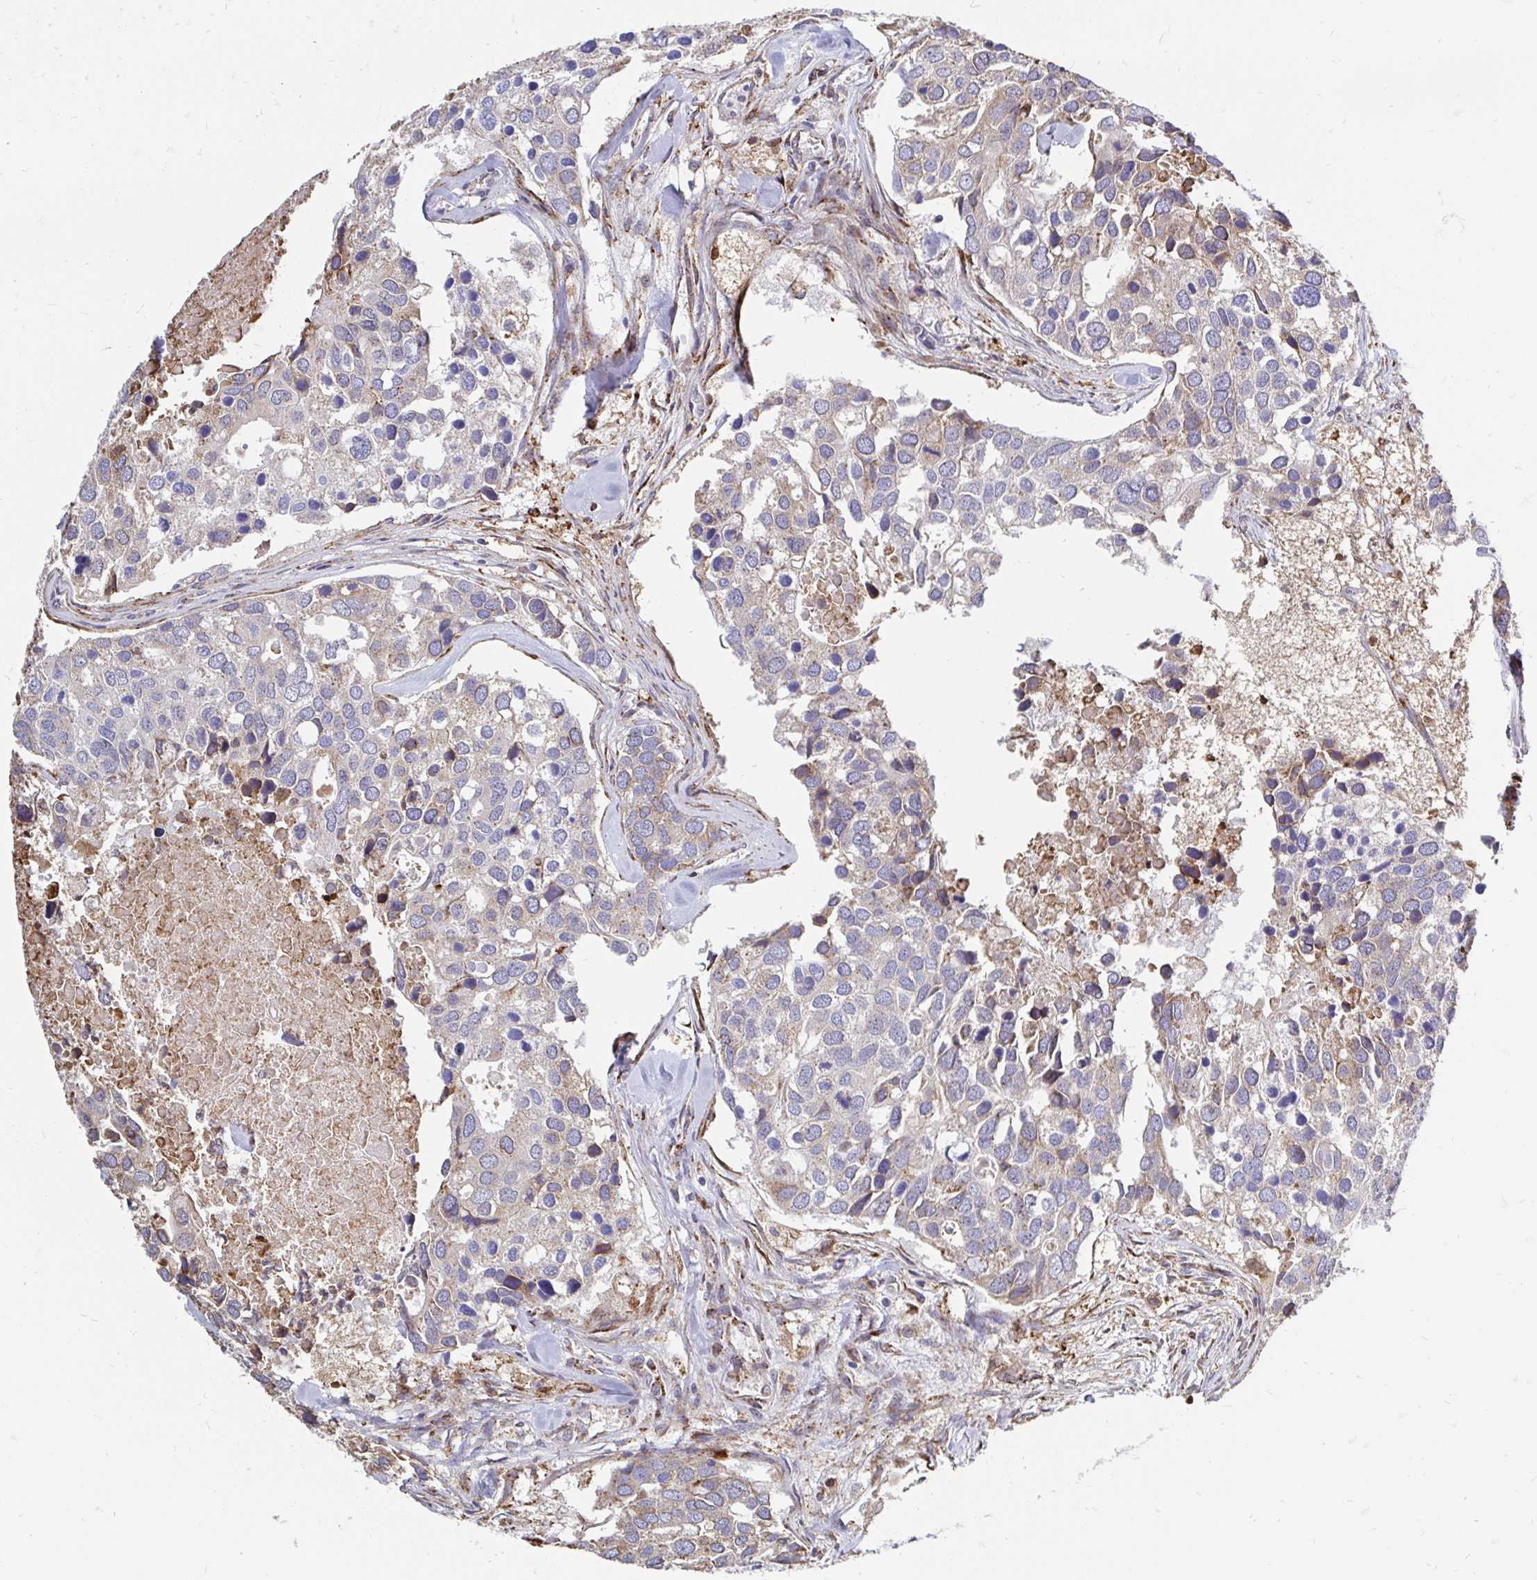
{"staining": {"intensity": "weak", "quantity": "<25%", "location": "cytoplasmic/membranous"}, "tissue": "breast cancer", "cell_type": "Tumor cells", "image_type": "cancer", "snomed": [{"axis": "morphology", "description": "Duct carcinoma"}, {"axis": "topography", "description": "Breast"}], "caption": "Human infiltrating ductal carcinoma (breast) stained for a protein using immunohistochemistry (IHC) reveals no staining in tumor cells.", "gene": "CDKL1", "patient": {"sex": "female", "age": 83}}